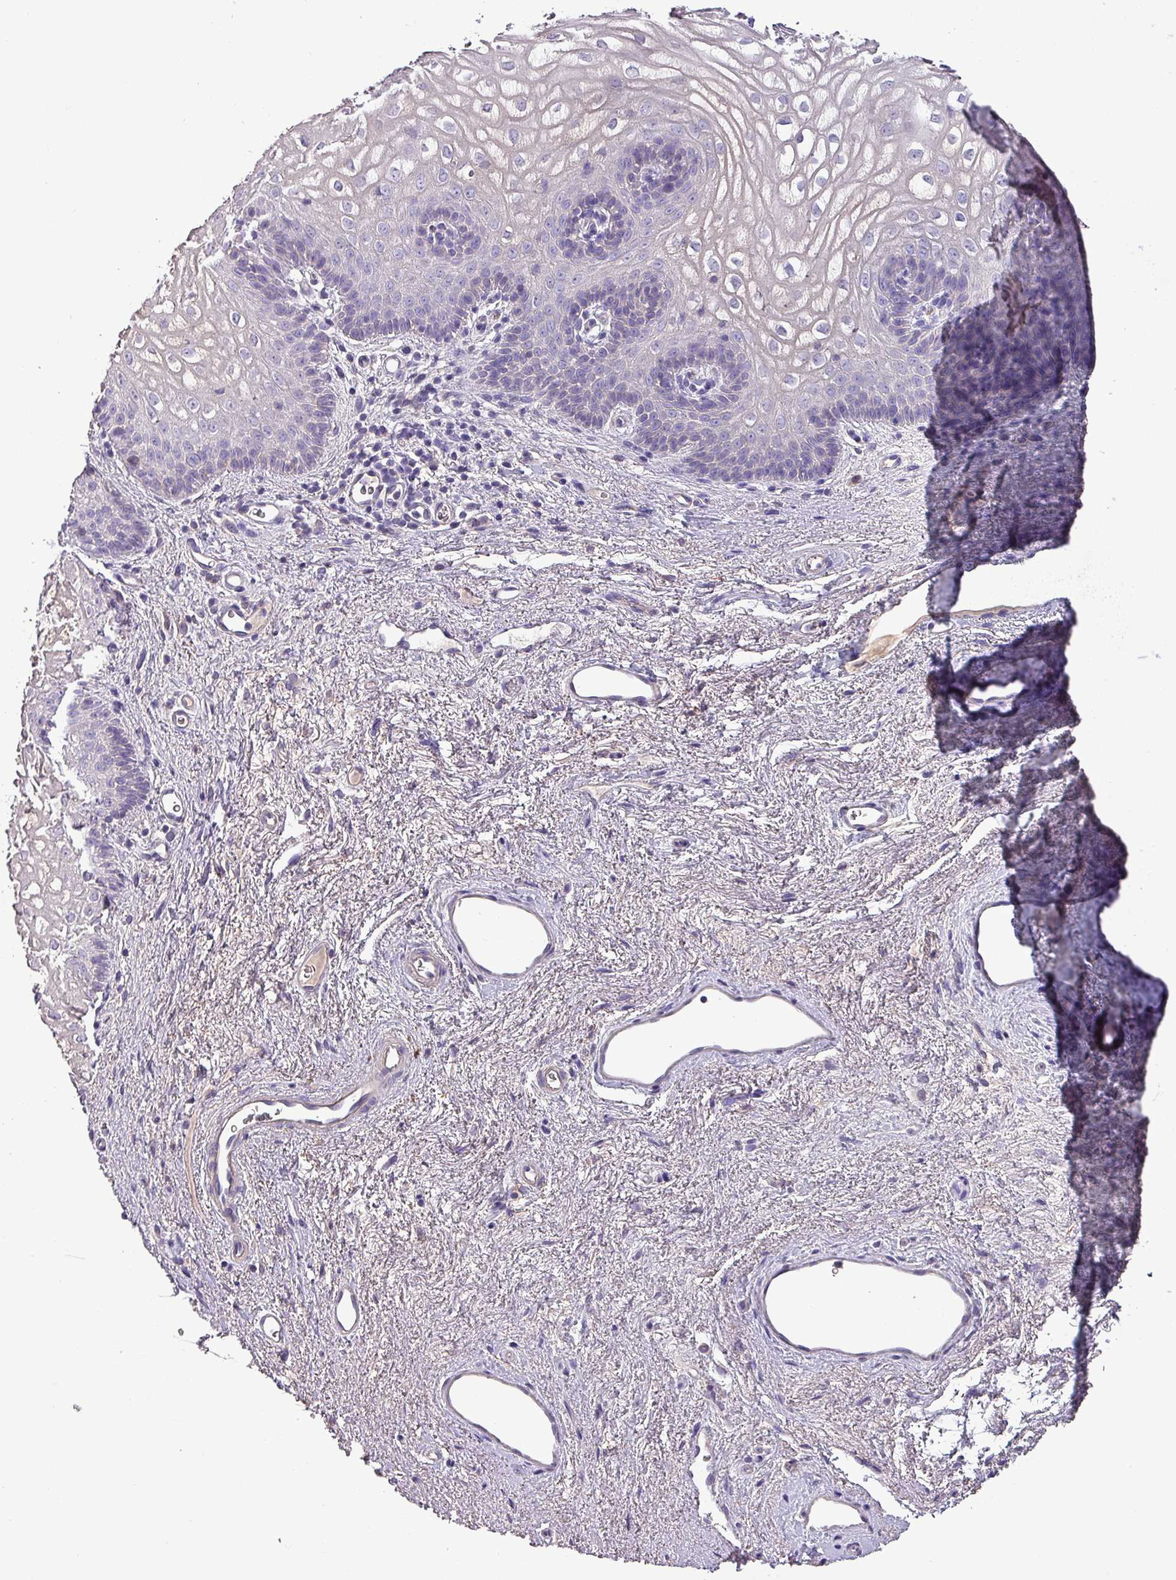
{"staining": {"intensity": "negative", "quantity": "none", "location": "none"}, "tissue": "vagina", "cell_type": "Squamous epithelial cells", "image_type": "normal", "snomed": [{"axis": "morphology", "description": "Normal tissue, NOS"}, {"axis": "topography", "description": "Vagina"}], "caption": "This image is of normal vagina stained with IHC to label a protein in brown with the nuclei are counter-stained blue. There is no staining in squamous epithelial cells.", "gene": "HTRA4", "patient": {"sex": "female", "age": 47}}